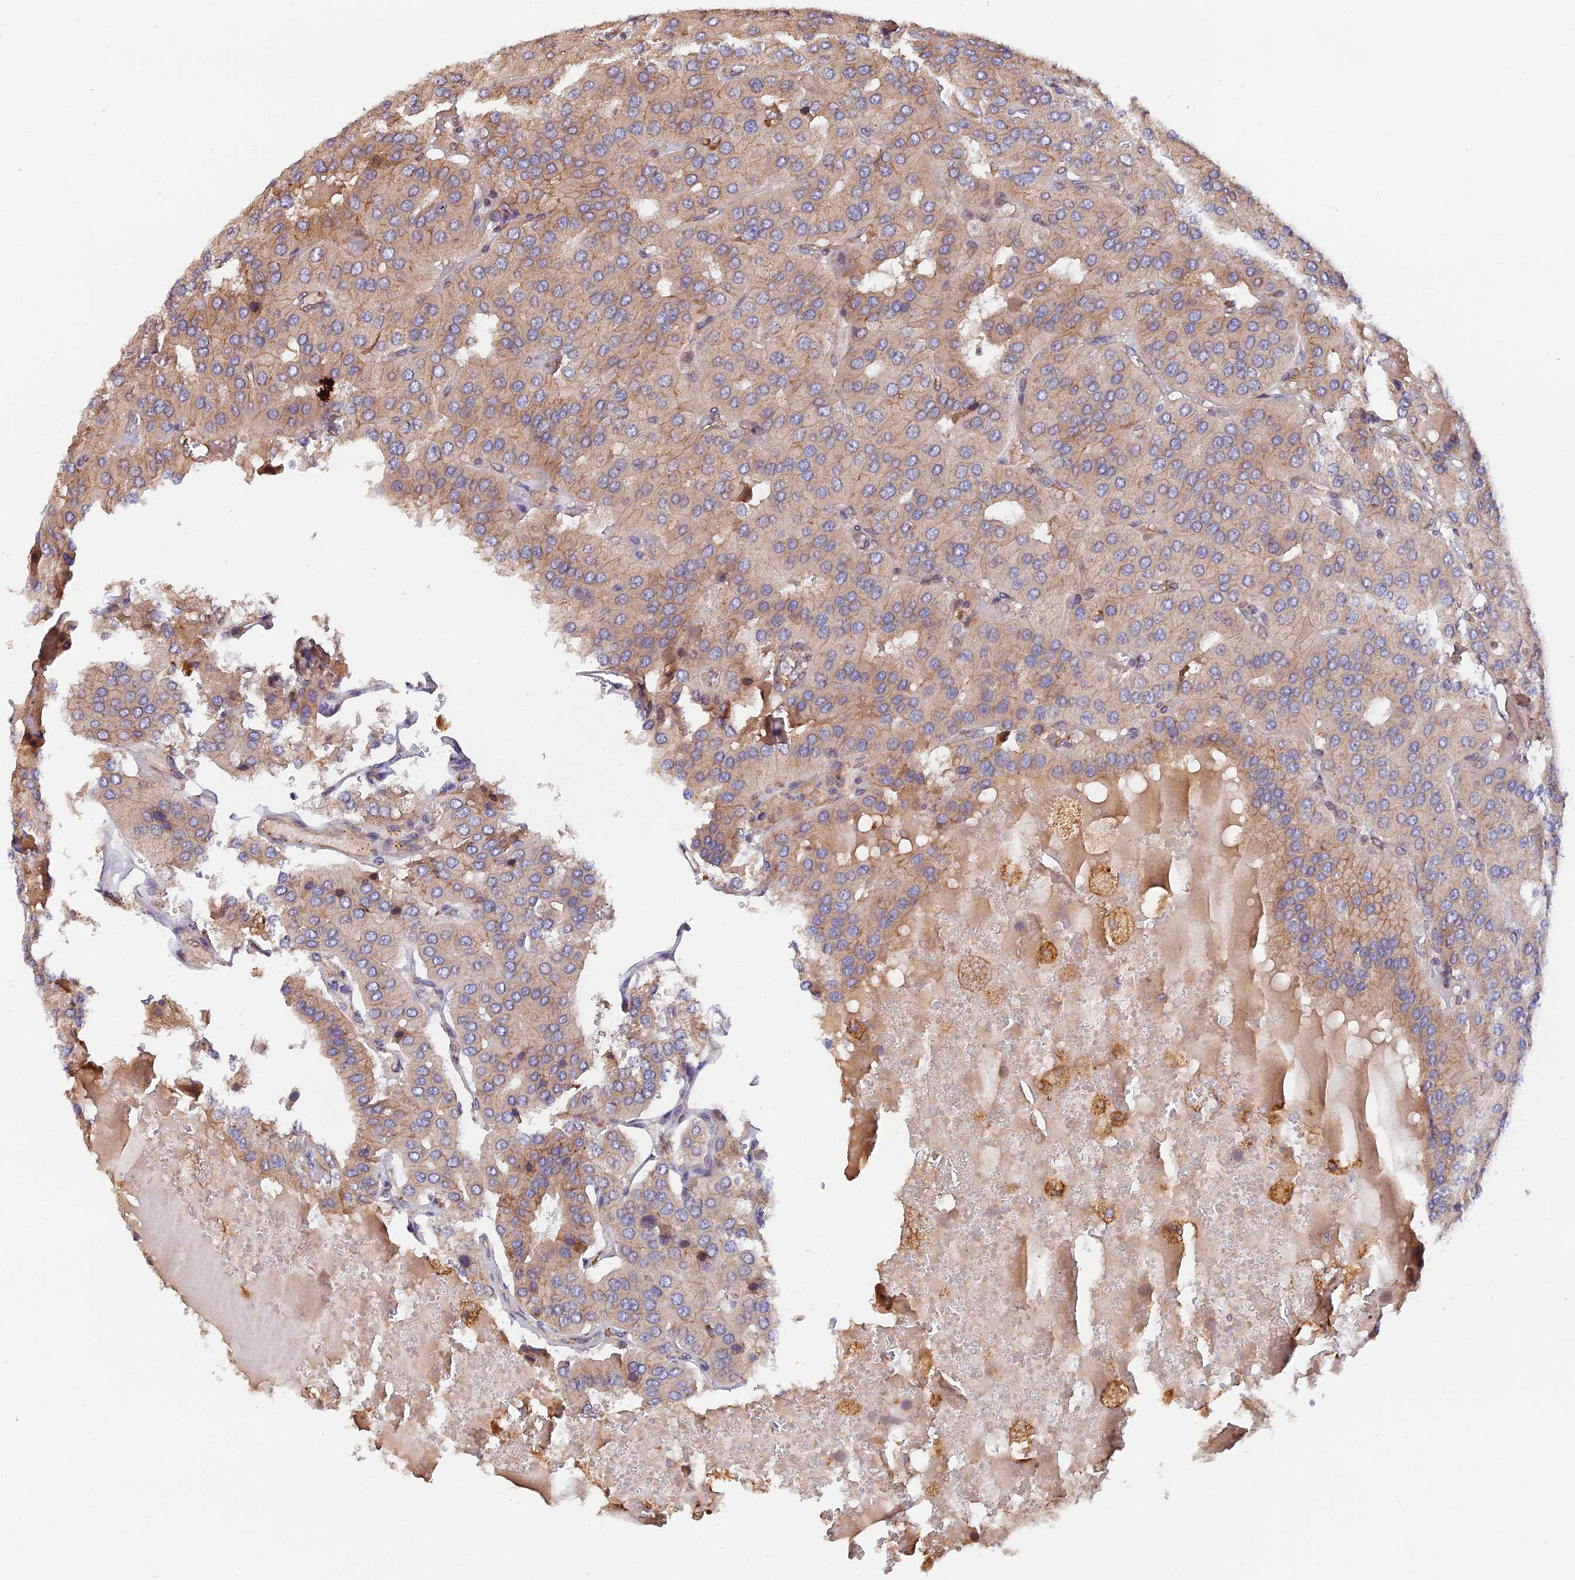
{"staining": {"intensity": "moderate", "quantity": "25%-75%", "location": "cytoplasmic/membranous"}, "tissue": "parathyroid gland", "cell_type": "Glandular cells", "image_type": "normal", "snomed": [{"axis": "morphology", "description": "Normal tissue, NOS"}, {"axis": "morphology", "description": "Adenoma, NOS"}, {"axis": "topography", "description": "Parathyroid gland"}], "caption": "A medium amount of moderate cytoplasmic/membranous expression is appreciated in about 25%-75% of glandular cells in unremarkable parathyroid gland. The staining was performed using DAB to visualize the protein expression in brown, while the nuclei were stained in blue with hematoxylin (Magnification: 20x).", "gene": "RPL5", "patient": {"sex": "female", "age": 86}}